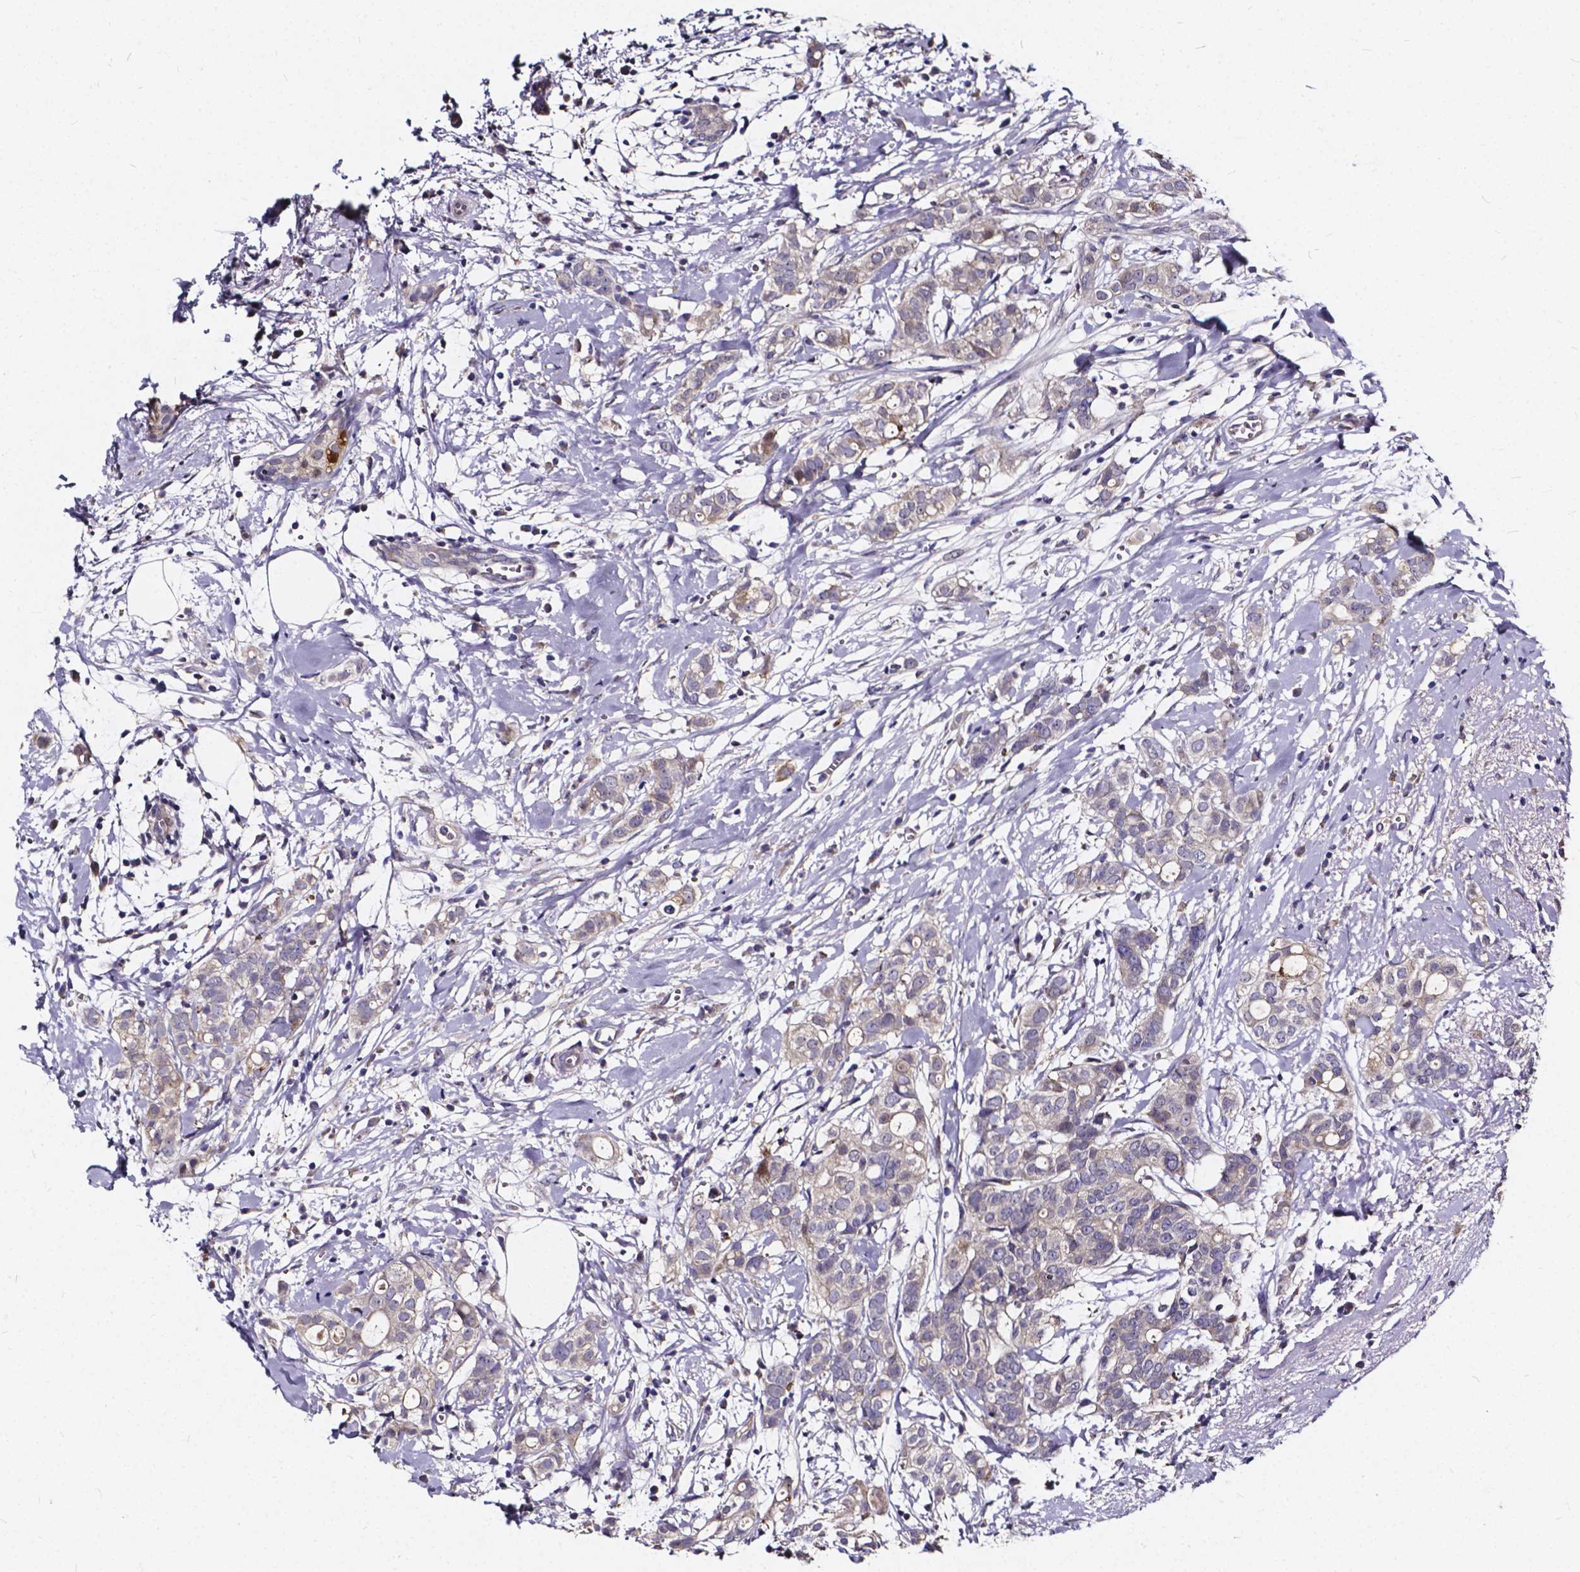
{"staining": {"intensity": "negative", "quantity": "none", "location": "none"}, "tissue": "breast cancer", "cell_type": "Tumor cells", "image_type": "cancer", "snomed": [{"axis": "morphology", "description": "Duct carcinoma"}, {"axis": "topography", "description": "Breast"}], "caption": "High magnification brightfield microscopy of invasive ductal carcinoma (breast) stained with DAB (brown) and counterstained with hematoxylin (blue): tumor cells show no significant staining.", "gene": "SOWAHA", "patient": {"sex": "female", "age": 40}}